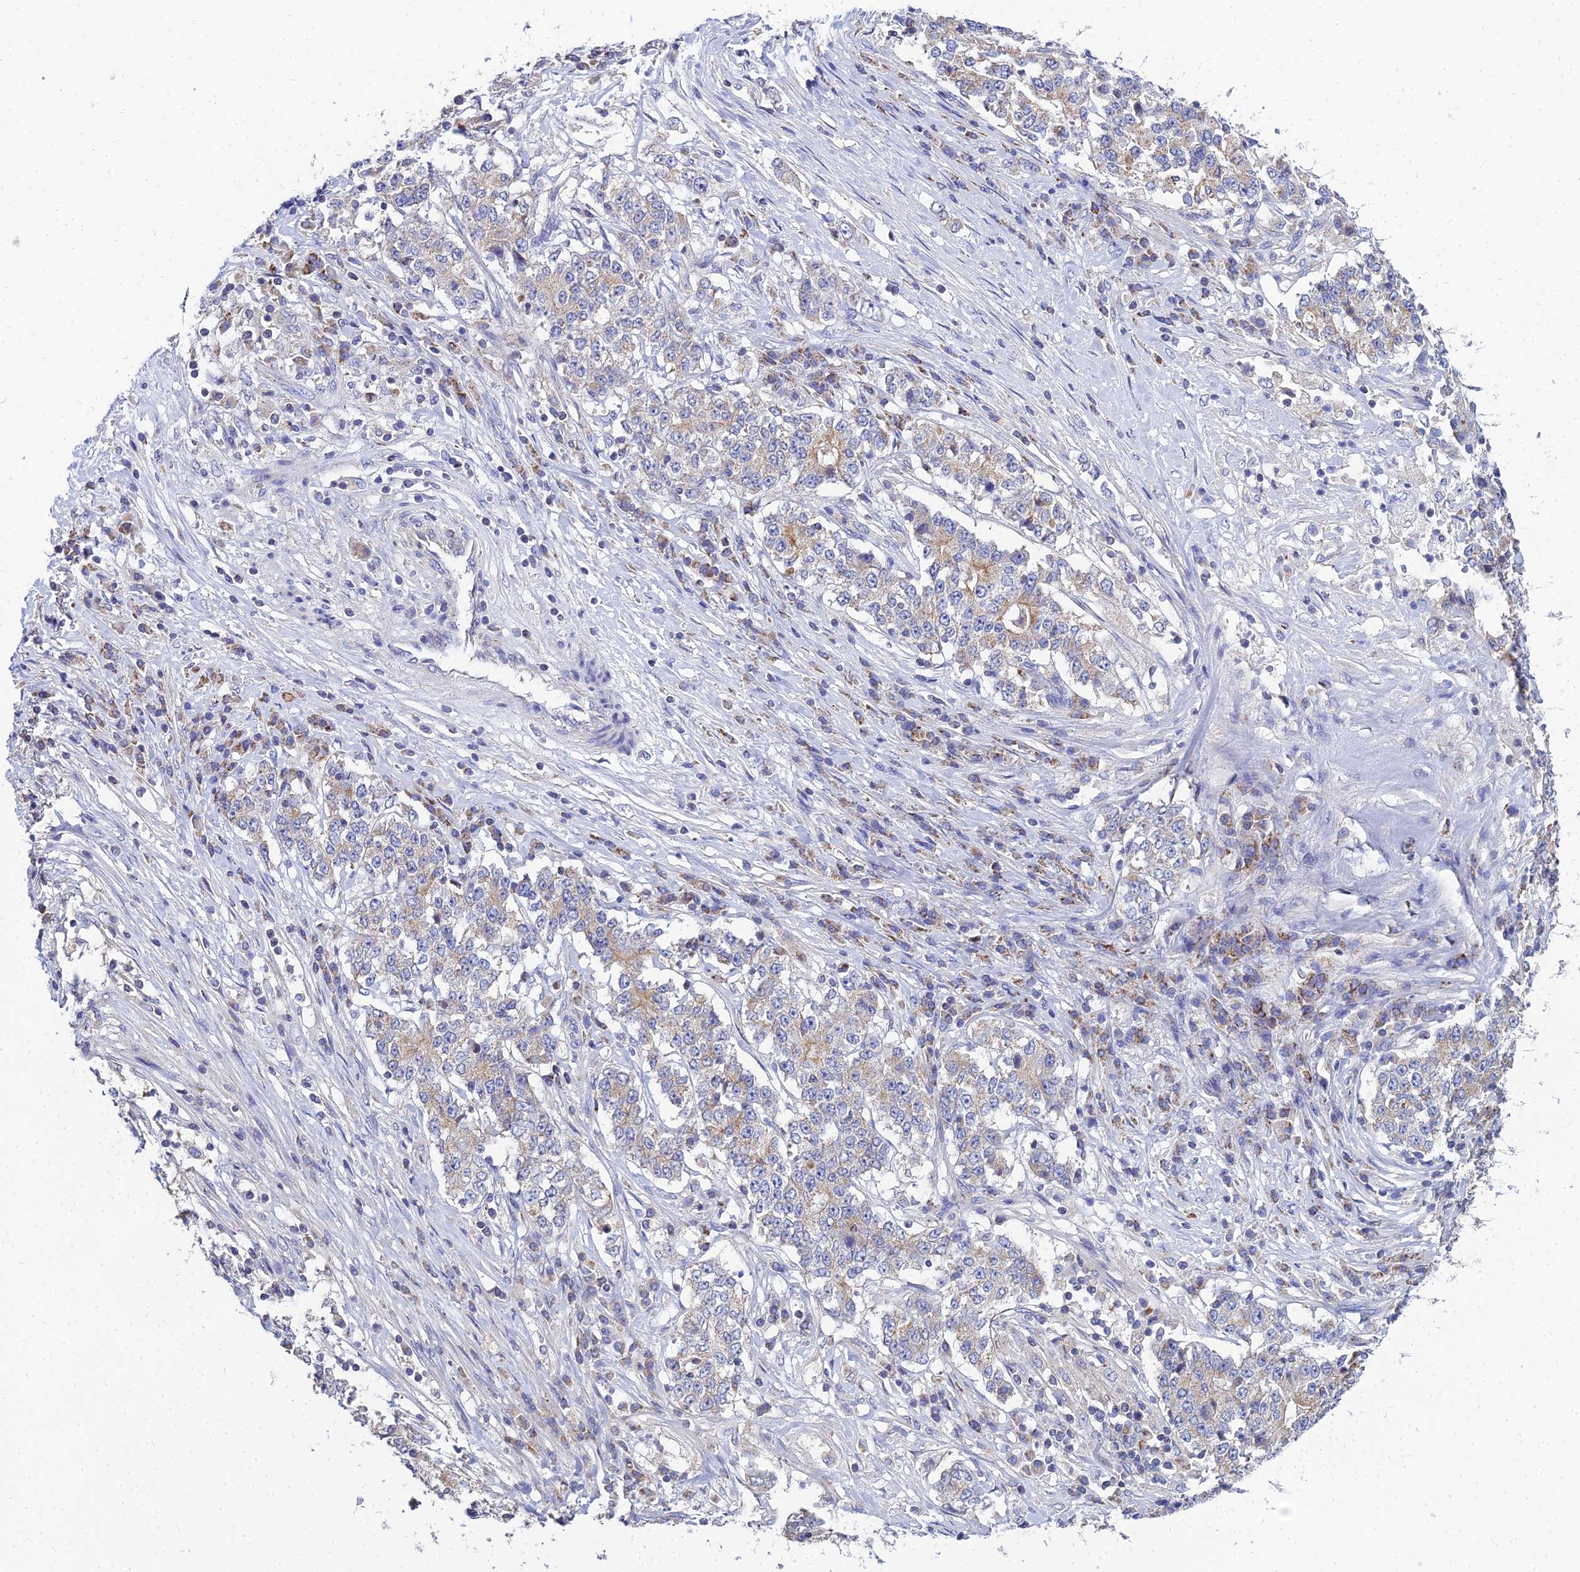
{"staining": {"intensity": "weak", "quantity": ">75%", "location": "cytoplasmic/membranous"}, "tissue": "stomach cancer", "cell_type": "Tumor cells", "image_type": "cancer", "snomed": [{"axis": "morphology", "description": "Adenocarcinoma, NOS"}, {"axis": "topography", "description": "Stomach"}], "caption": "This micrograph displays IHC staining of adenocarcinoma (stomach), with low weak cytoplasmic/membranous expression in about >75% of tumor cells.", "gene": "NPY", "patient": {"sex": "male", "age": 59}}